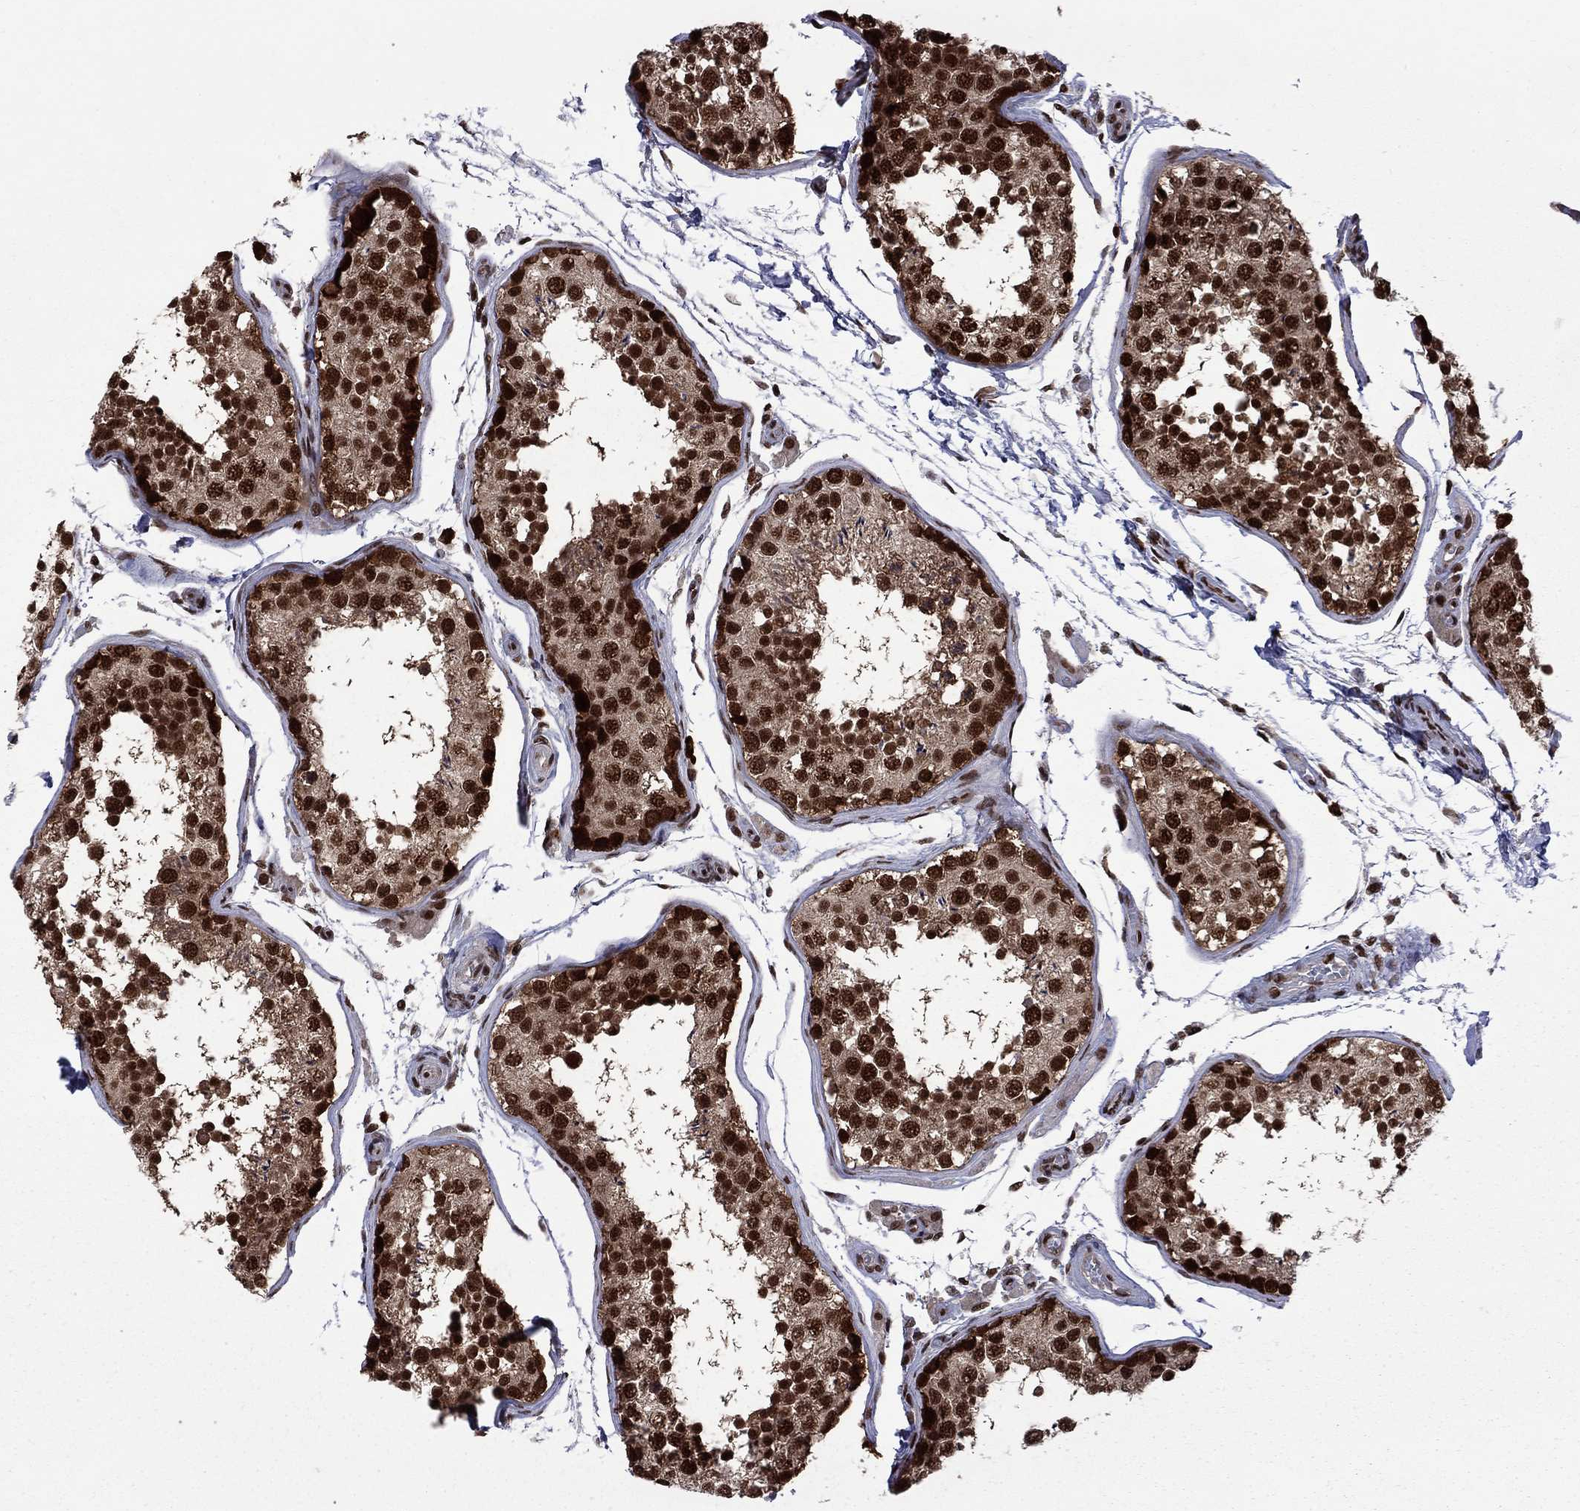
{"staining": {"intensity": "strong", "quantity": ">75%", "location": "nuclear"}, "tissue": "testis", "cell_type": "Cells in seminiferous ducts", "image_type": "normal", "snomed": [{"axis": "morphology", "description": "Normal tissue, NOS"}, {"axis": "topography", "description": "Testis"}], "caption": "Immunohistochemistry (DAB (3,3'-diaminobenzidine)) staining of unremarkable human testis displays strong nuclear protein positivity in approximately >75% of cells in seminiferous ducts.", "gene": "MED25", "patient": {"sex": "male", "age": 29}}